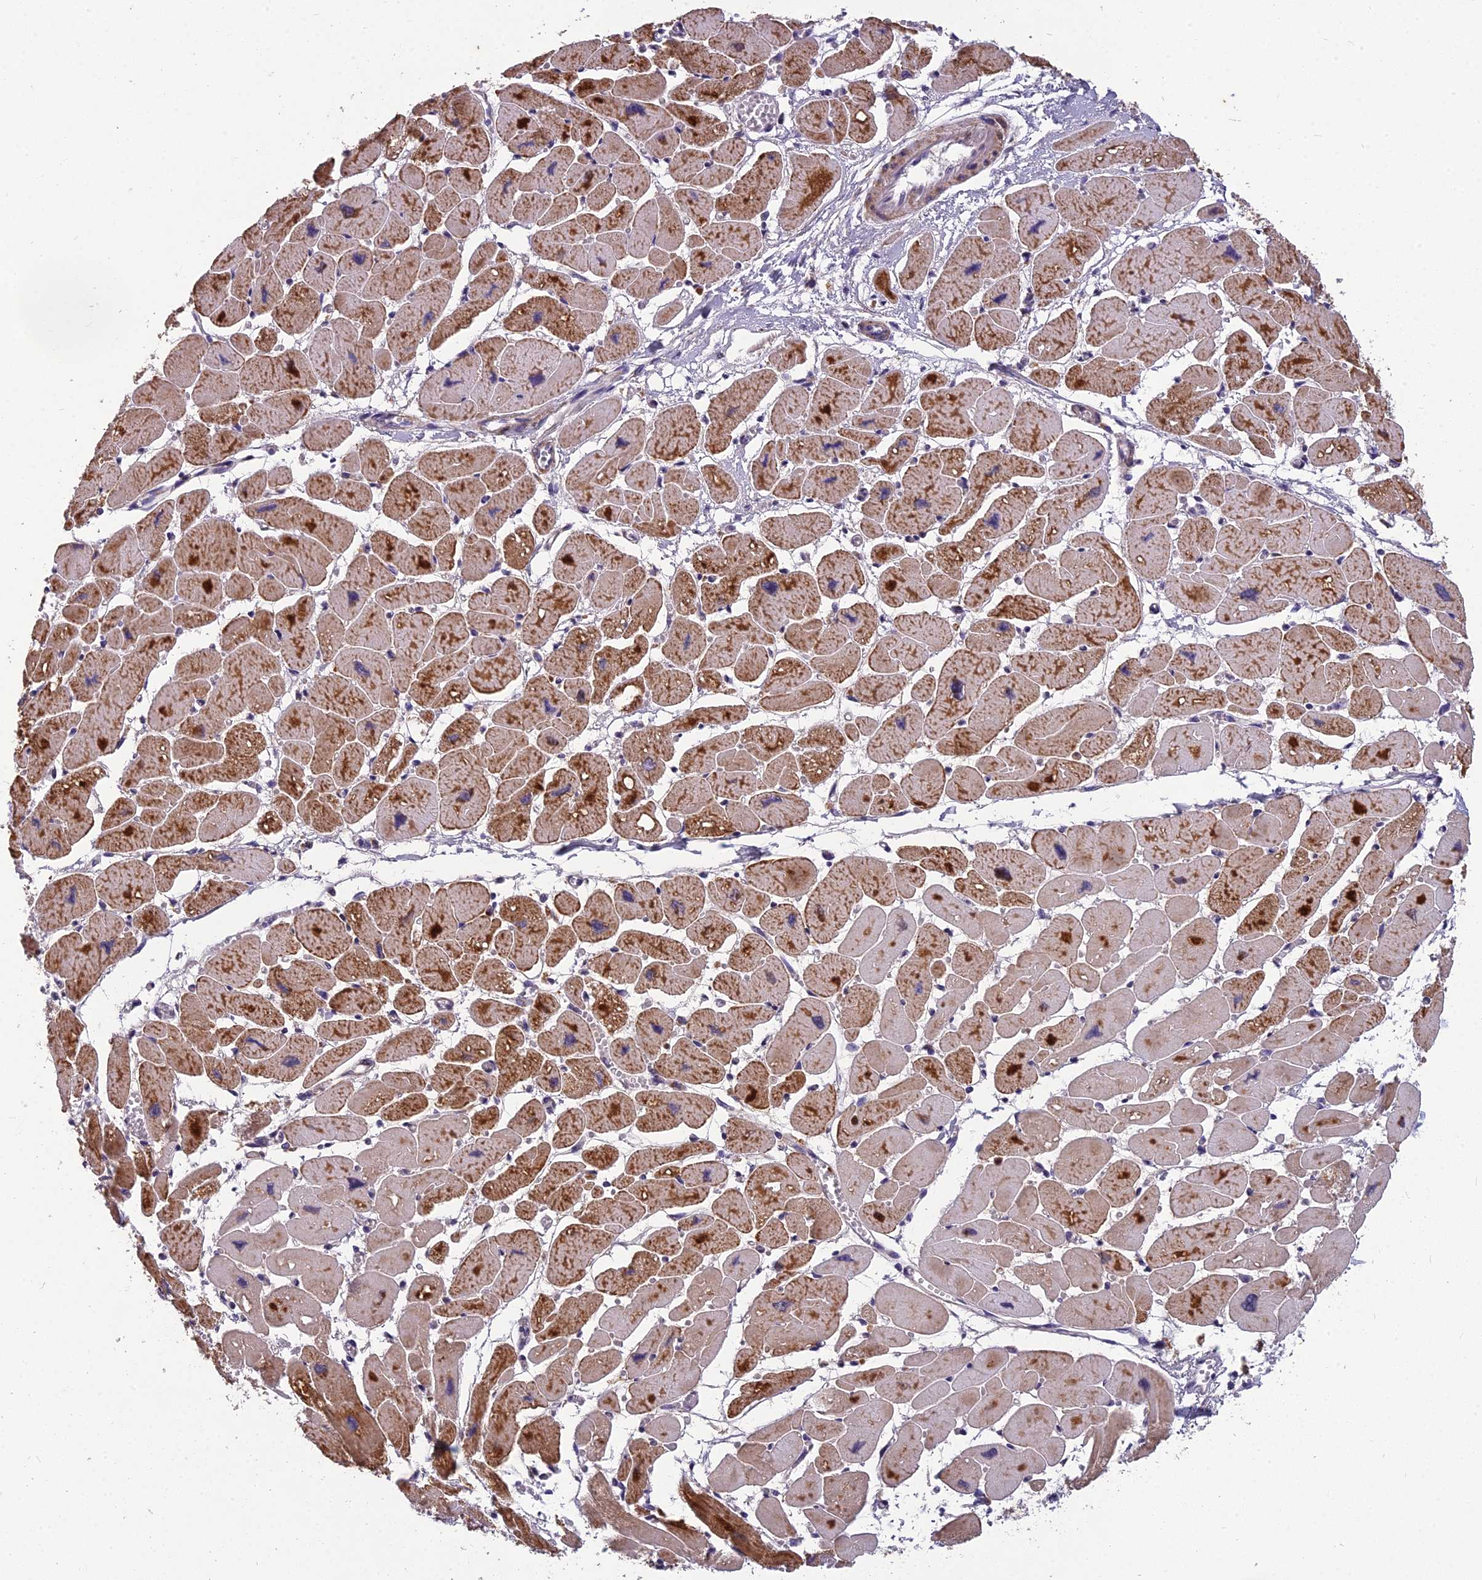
{"staining": {"intensity": "strong", "quantity": ">75%", "location": "cytoplasmic/membranous"}, "tissue": "heart muscle", "cell_type": "Cardiomyocytes", "image_type": "normal", "snomed": [{"axis": "morphology", "description": "Normal tissue, NOS"}, {"axis": "topography", "description": "Heart"}], "caption": "DAB (3,3'-diaminobenzidine) immunohistochemical staining of normal human heart muscle reveals strong cytoplasmic/membranous protein positivity in approximately >75% of cardiomyocytes.", "gene": "ENSG00000188897", "patient": {"sex": "female", "age": 54}}